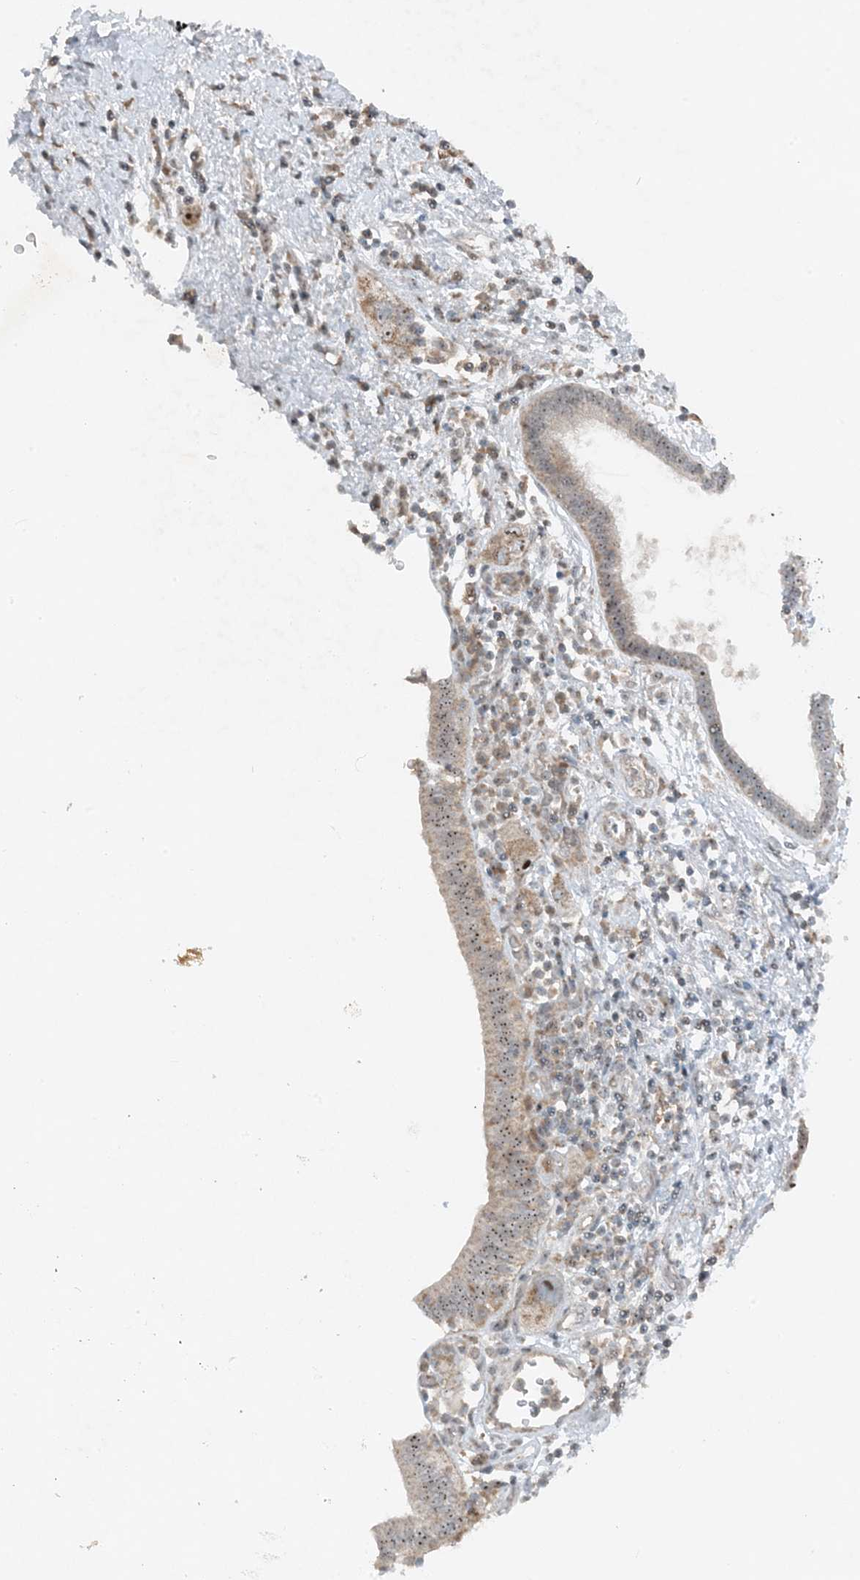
{"staining": {"intensity": "weak", "quantity": ">75%", "location": "cytoplasmic/membranous,nuclear"}, "tissue": "pancreatic cancer", "cell_type": "Tumor cells", "image_type": "cancer", "snomed": [{"axis": "morphology", "description": "Adenocarcinoma, NOS"}, {"axis": "topography", "description": "Pancreas"}], "caption": "This photomicrograph demonstrates IHC staining of pancreatic adenocarcinoma, with low weak cytoplasmic/membranous and nuclear staining in about >75% of tumor cells.", "gene": "MITD1", "patient": {"sex": "female", "age": 73}}